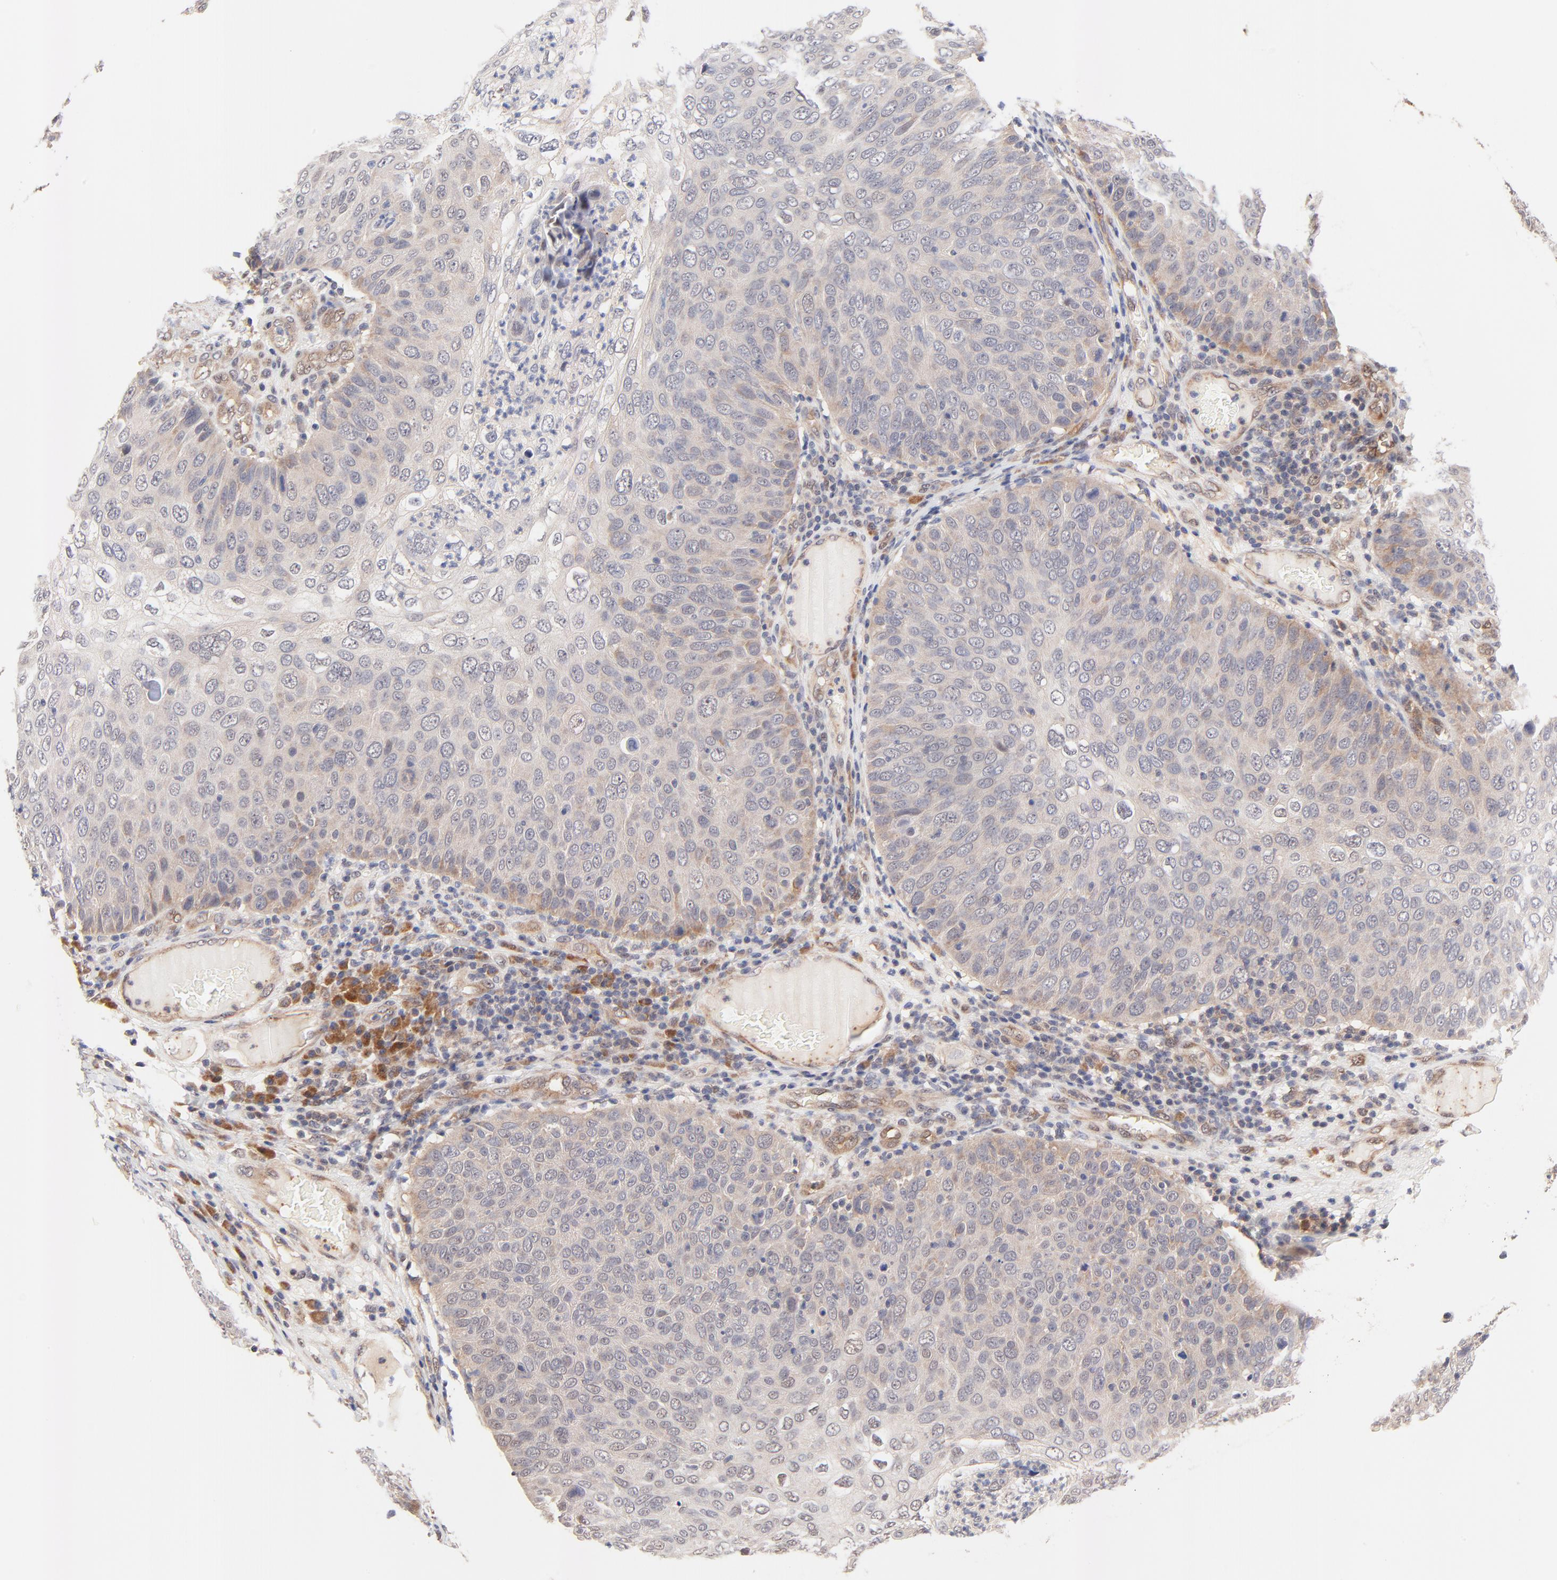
{"staining": {"intensity": "weak", "quantity": "<25%", "location": "cytoplasmic/membranous"}, "tissue": "skin cancer", "cell_type": "Tumor cells", "image_type": "cancer", "snomed": [{"axis": "morphology", "description": "Squamous cell carcinoma, NOS"}, {"axis": "topography", "description": "Skin"}], "caption": "A histopathology image of human skin squamous cell carcinoma is negative for staining in tumor cells.", "gene": "TXNL1", "patient": {"sex": "male", "age": 87}}